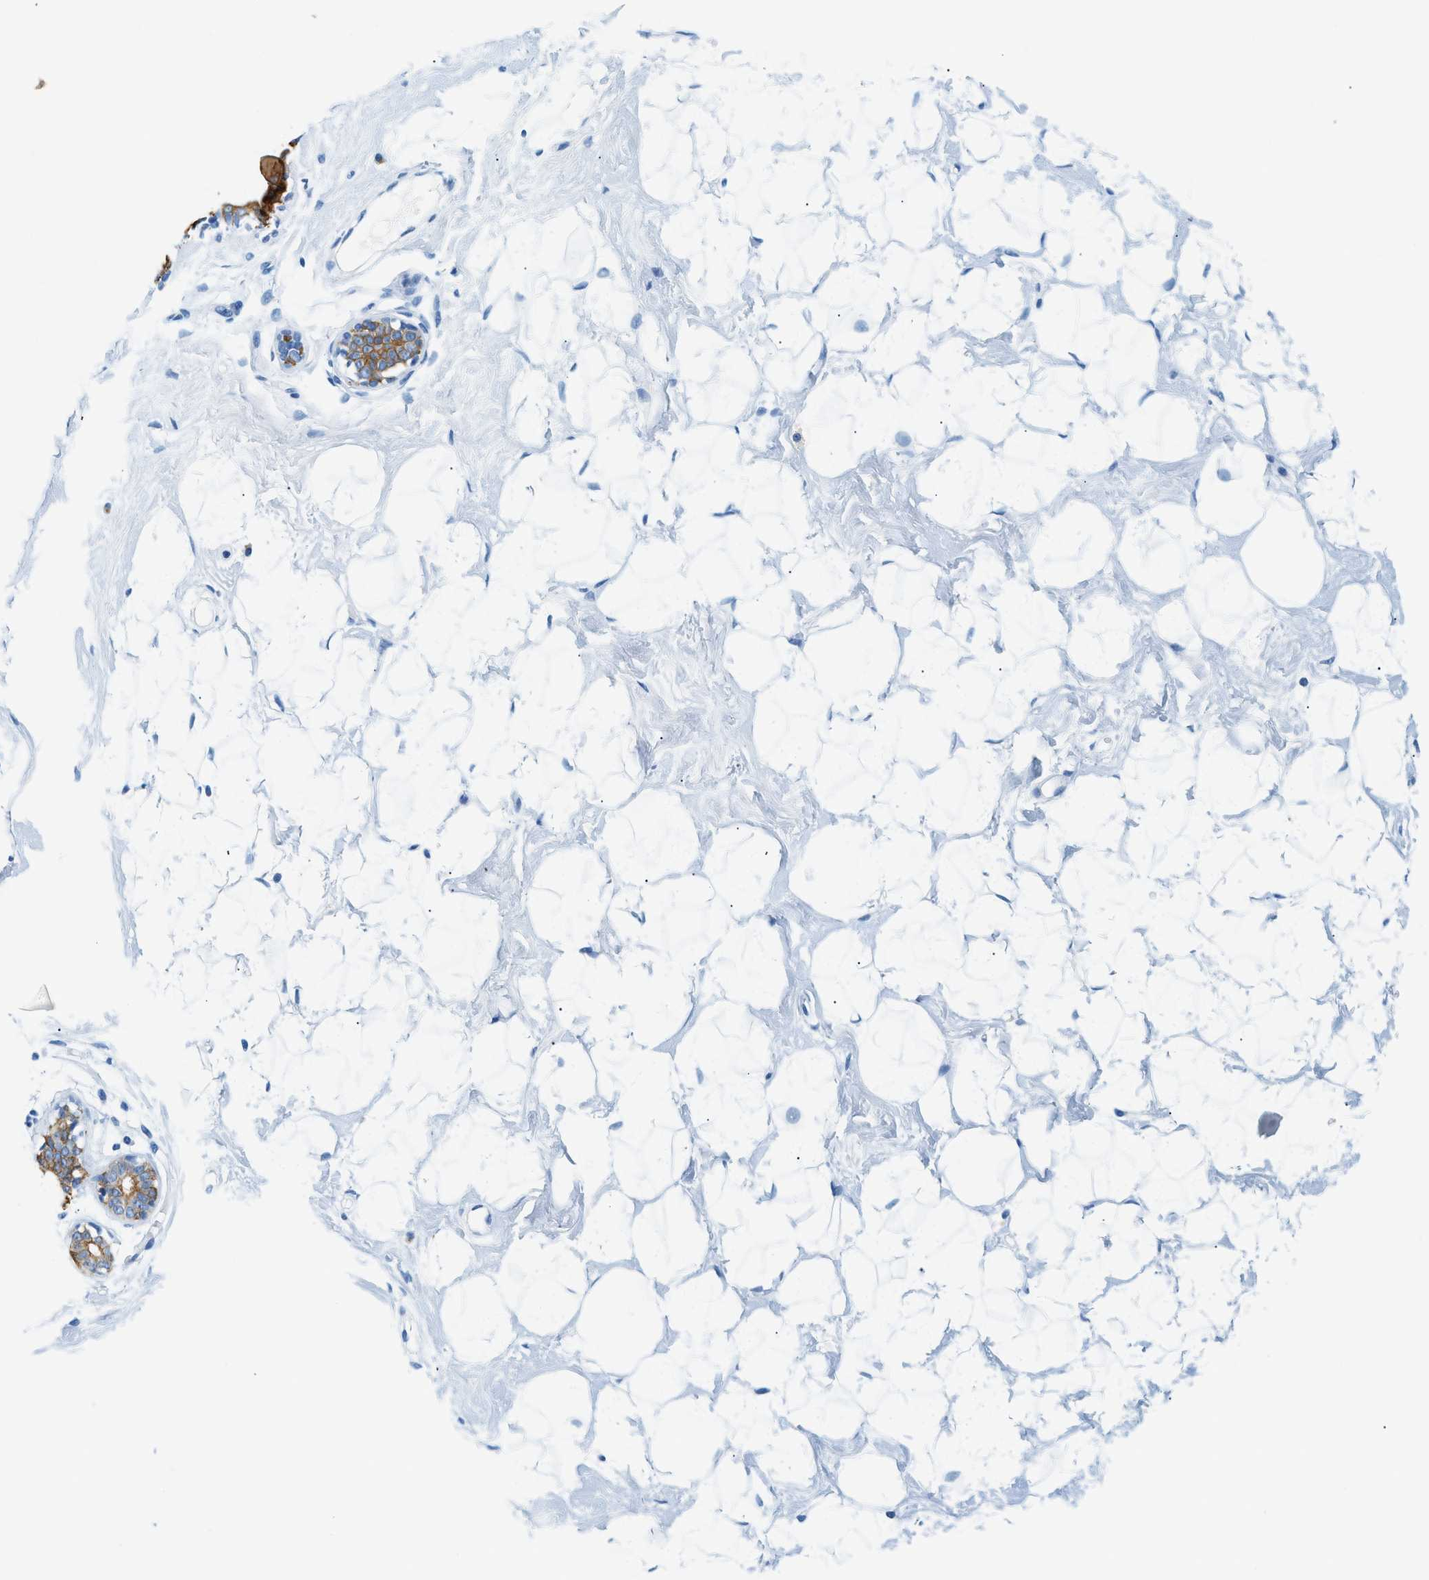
{"staining": {"intensity": "negative", "quantity": "none", "location": "none"}, "tissue": "breast", "cell_type": "Adipocytes", "image_type": "normal", "snomed": [{"axis": "morphology", "description": "Normal tissue, NOS"}, {"axis": "topography", "description": "Breast"}], "caption": "The IHC image has no significant staining in adipocytes of breast.", "gene": "STXBP2", "patient": {"sex": "female", "age": 23}}